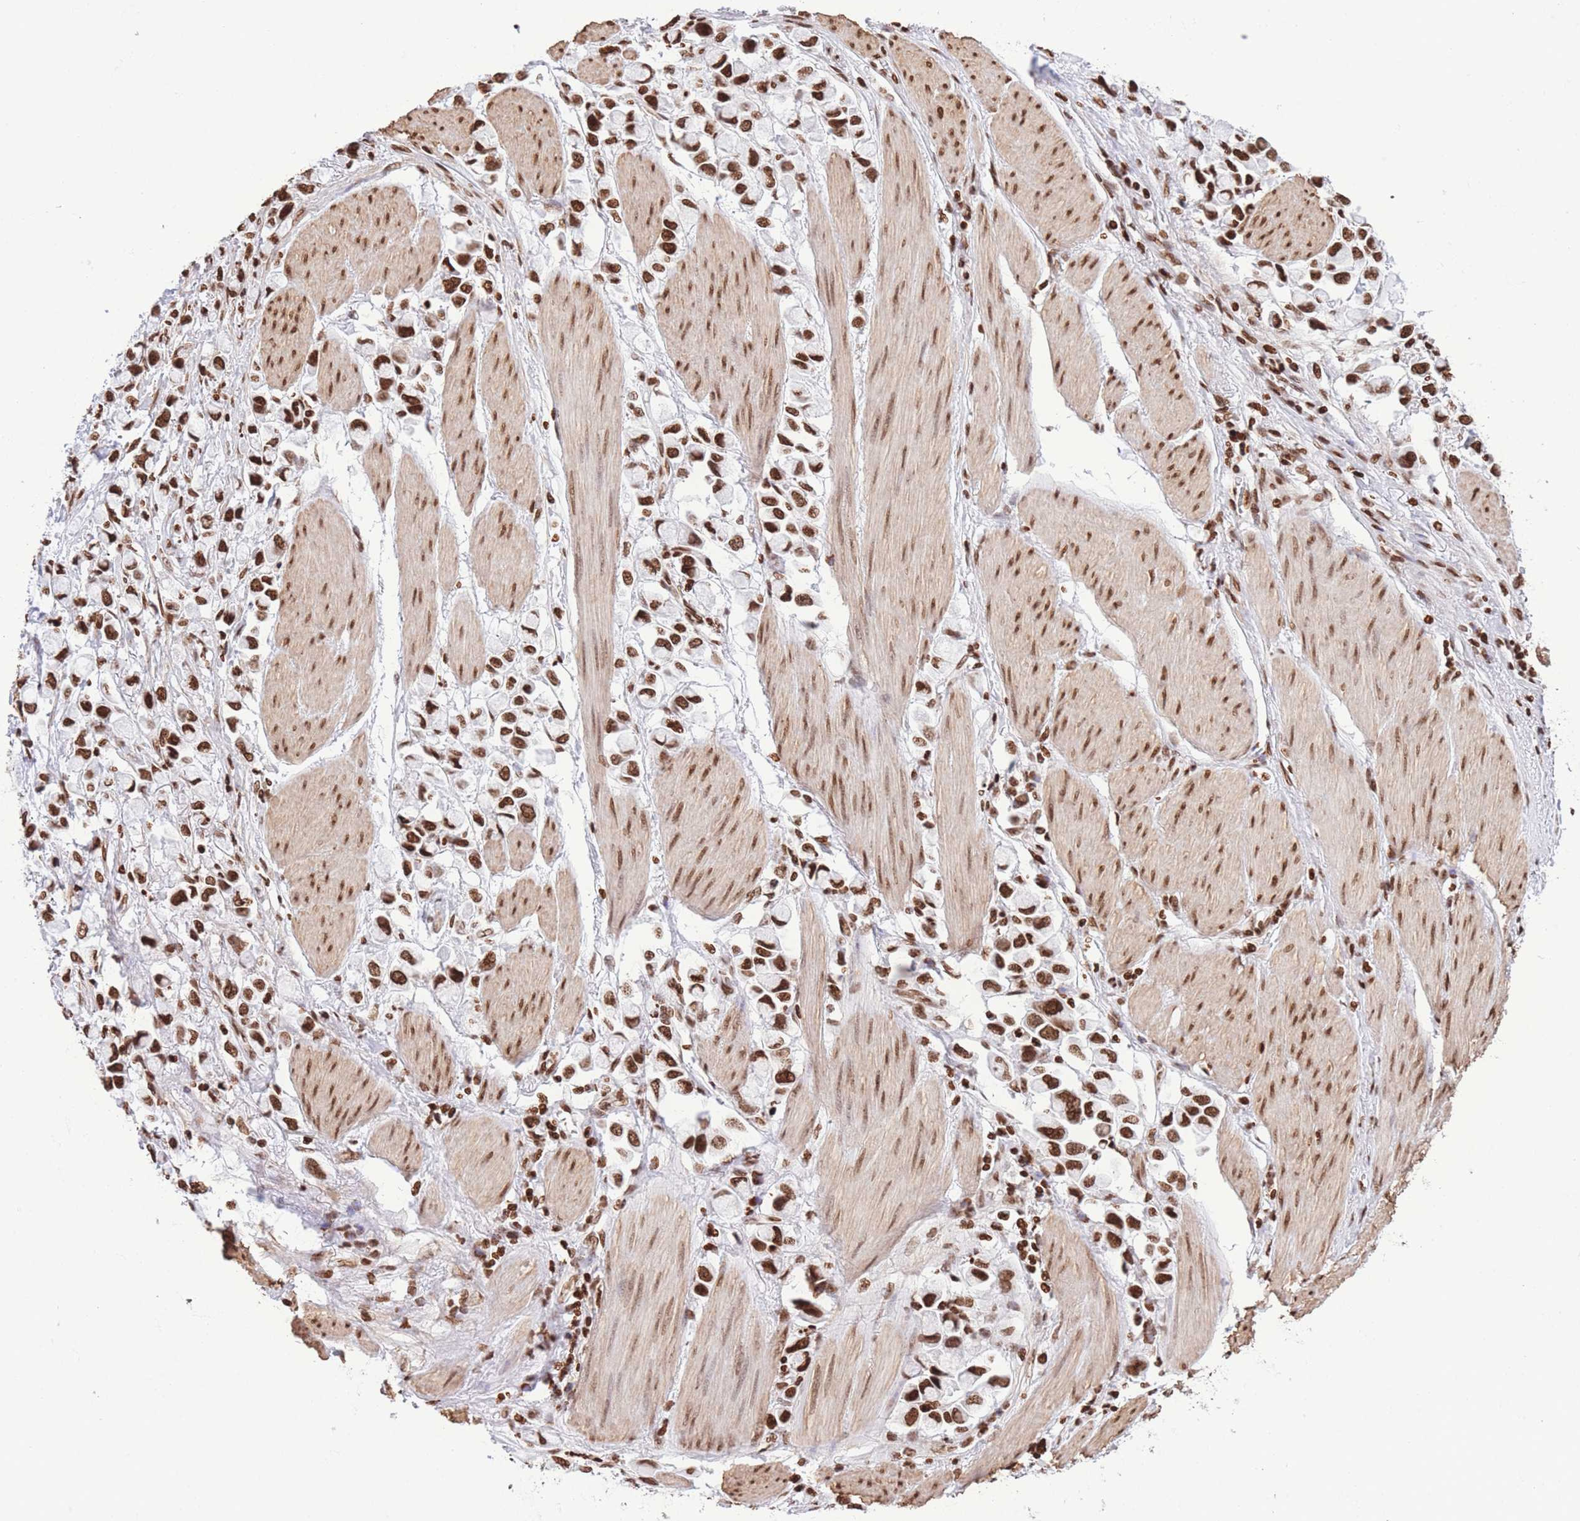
{"staining": {"intensity": "strong", "quantity": ">75%", "location": "nuclear"}, "tissue": "stomach cancer", "cell_type": "Tumor cells", "image_type": "cancer", "snomed": [{"axis": "morphology", "description": "Adenocarcinoma, NOS"}, {"axis": "topography", "description": "Stomach"}], "caption": "This is an image of IHC staining of stomach cancer (adenocarcinoma), which shows strong positivity in the nuclear of tumor cells.", "gene": "H2BC11", "patient": {"sex": "female", "age": 81}}